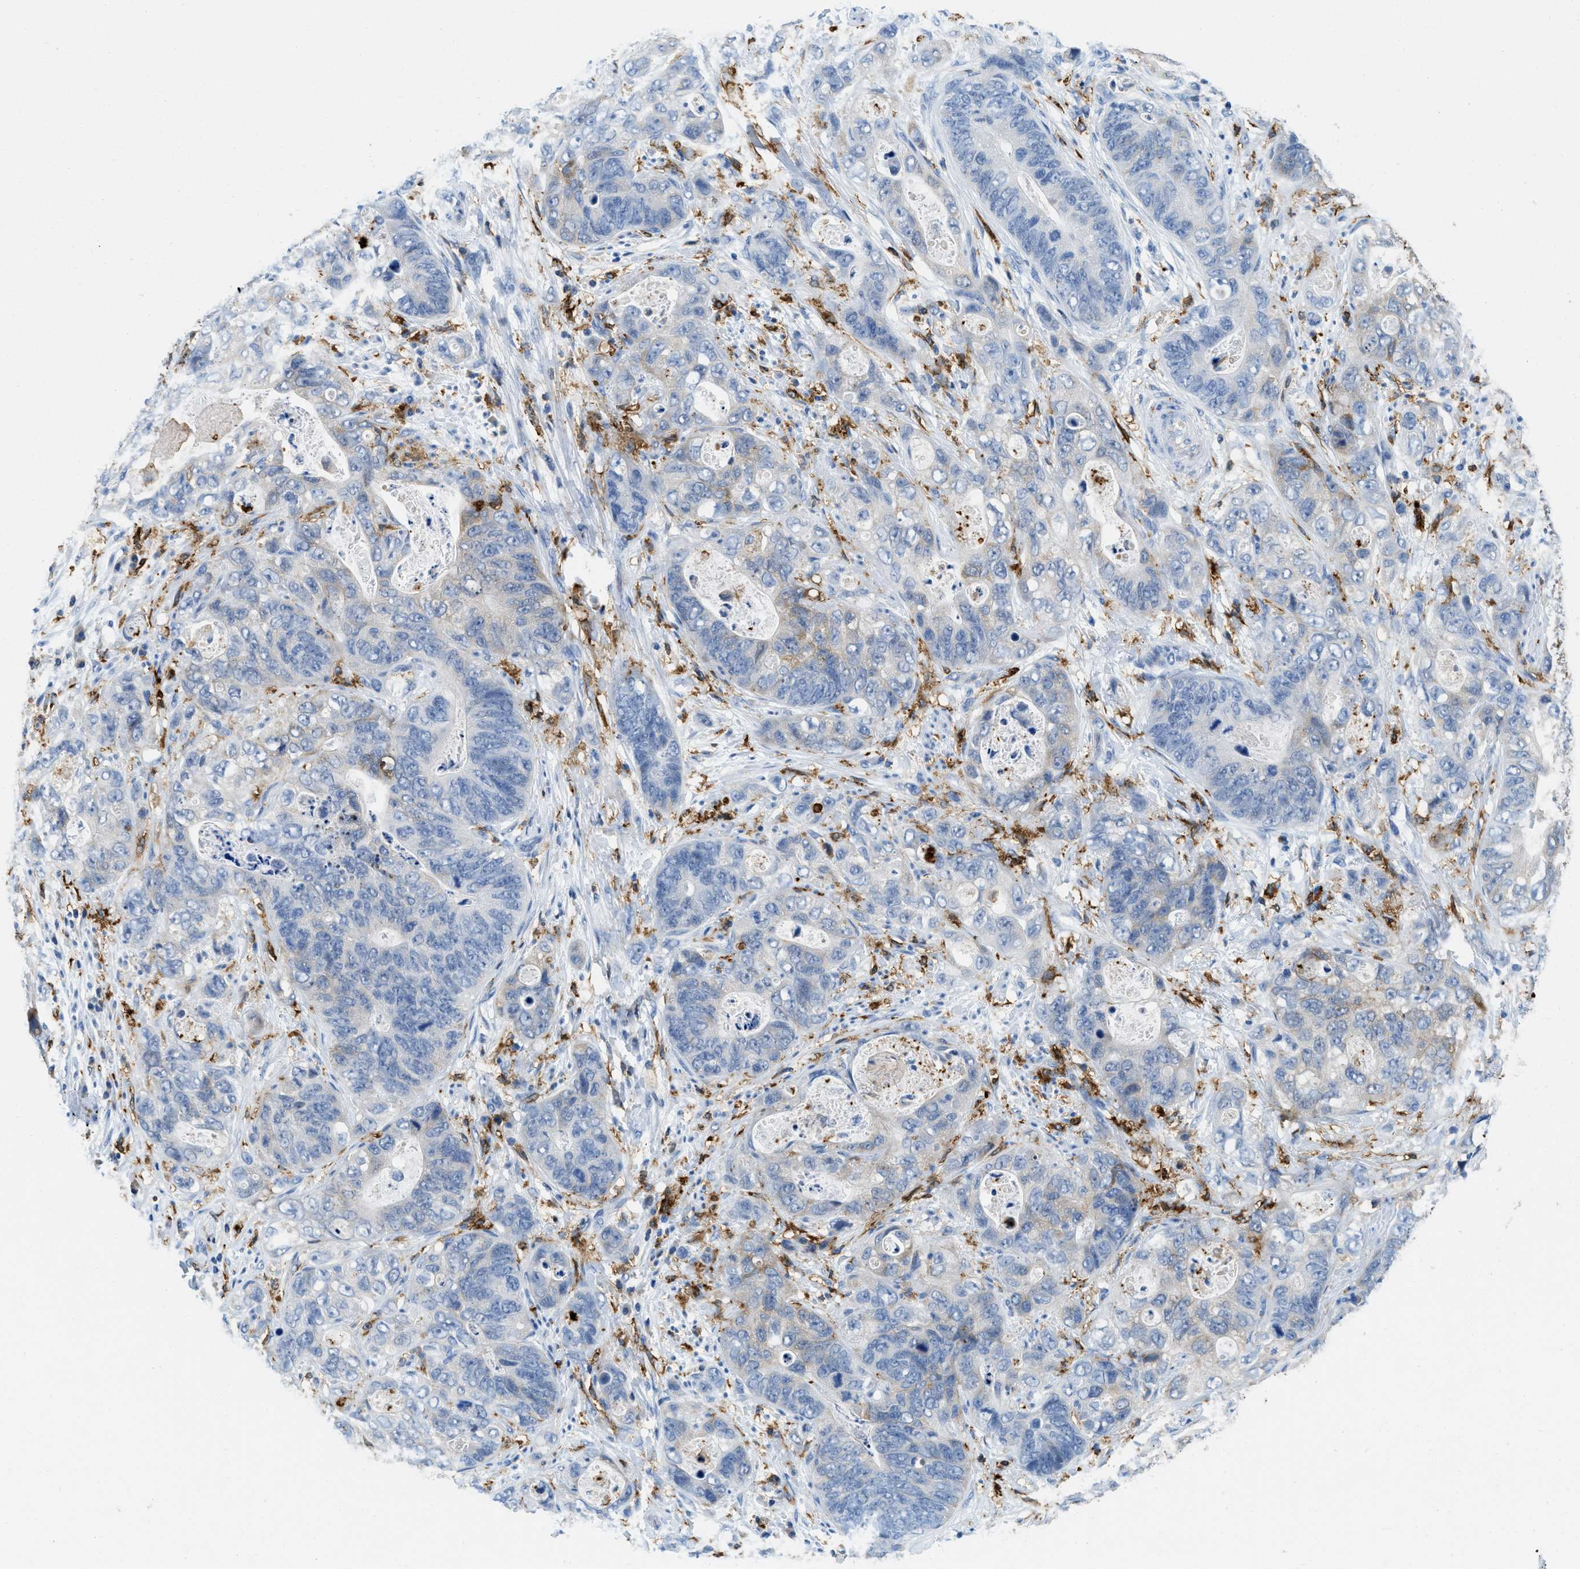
{"staining": {"intensity": "weak", "quantity": "<25%", "location": "cytoplasmic/membranous"}, "tissue": "stomach cancer", "cell_type": "Tumor cells", "image_type": "cancer", "snomed": [{"axis": "morphology", "description": "Adenocarcinoma, NOS"}, {"axis": "topography", "description": "Stomach"}], "caption": "IHC of adenocarcinoma (stomach) exhibits no staining in tumor cells.", "gene": "CD226", "patient": {"sex": "female", "age": 89}}